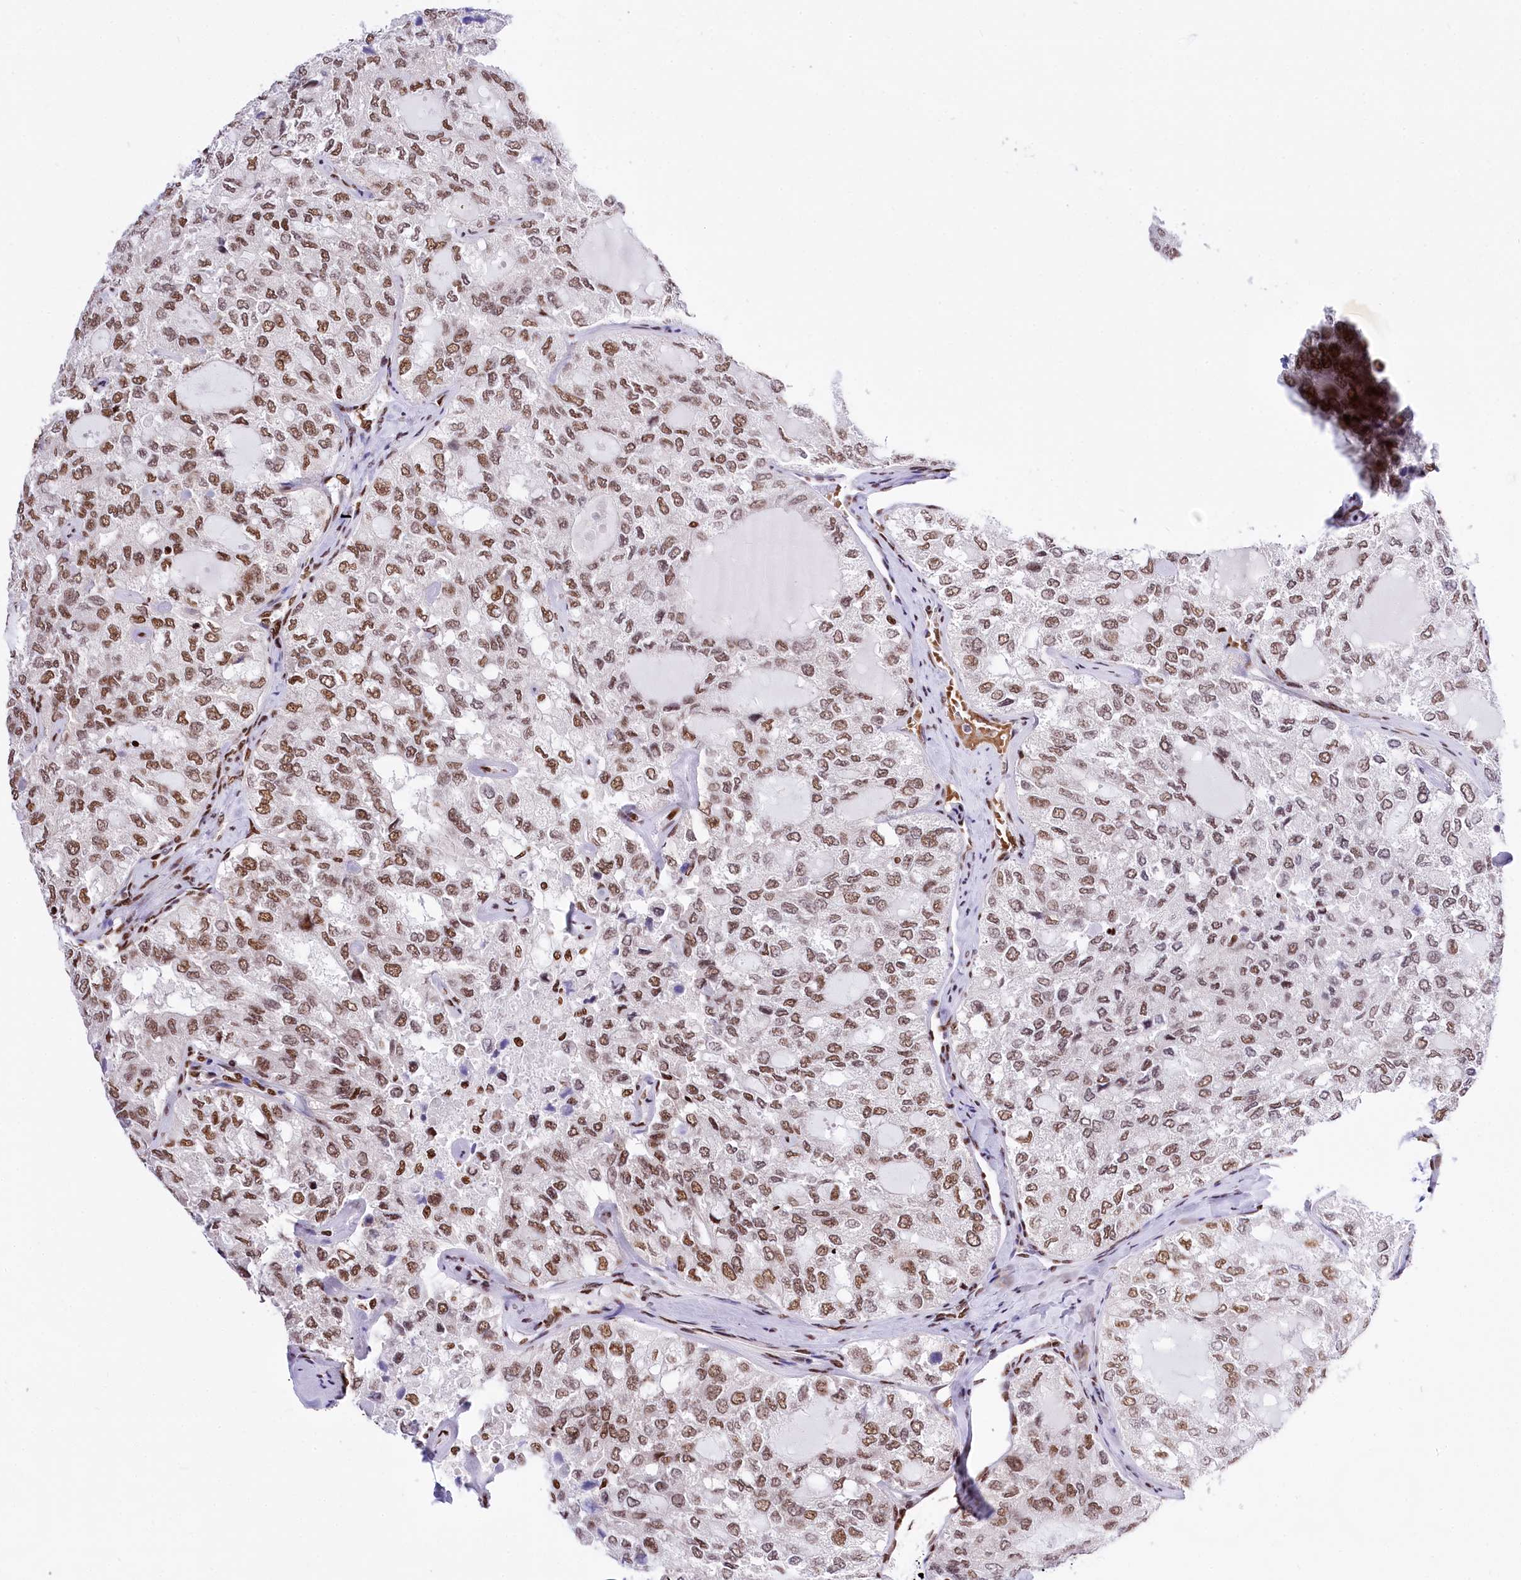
{"staining": {"intensity": "moderate", "quantity": ">75%", "location": "nuclear"}, "tissue": "thyroid cancer", "cell_type": "Tumor cells", "image_type": "cancer", "snomed": [{"axis": "morphology", "description": "Follicular adenoma carcinoma, NOS"}, {"axis": "topography", "description": "Thyroid gland"}], "caption": "Protein analysis of thyroid cancer tissue displays moderate nuclear positivity in about >75% of tumor cells. The staining is performed using DAB brown chromogen to label protein expression. The nuclei are counter-stained blue using hematoxylin.", "gene": "POU4F3", "patient": {"sex": "male", "age": 75}}